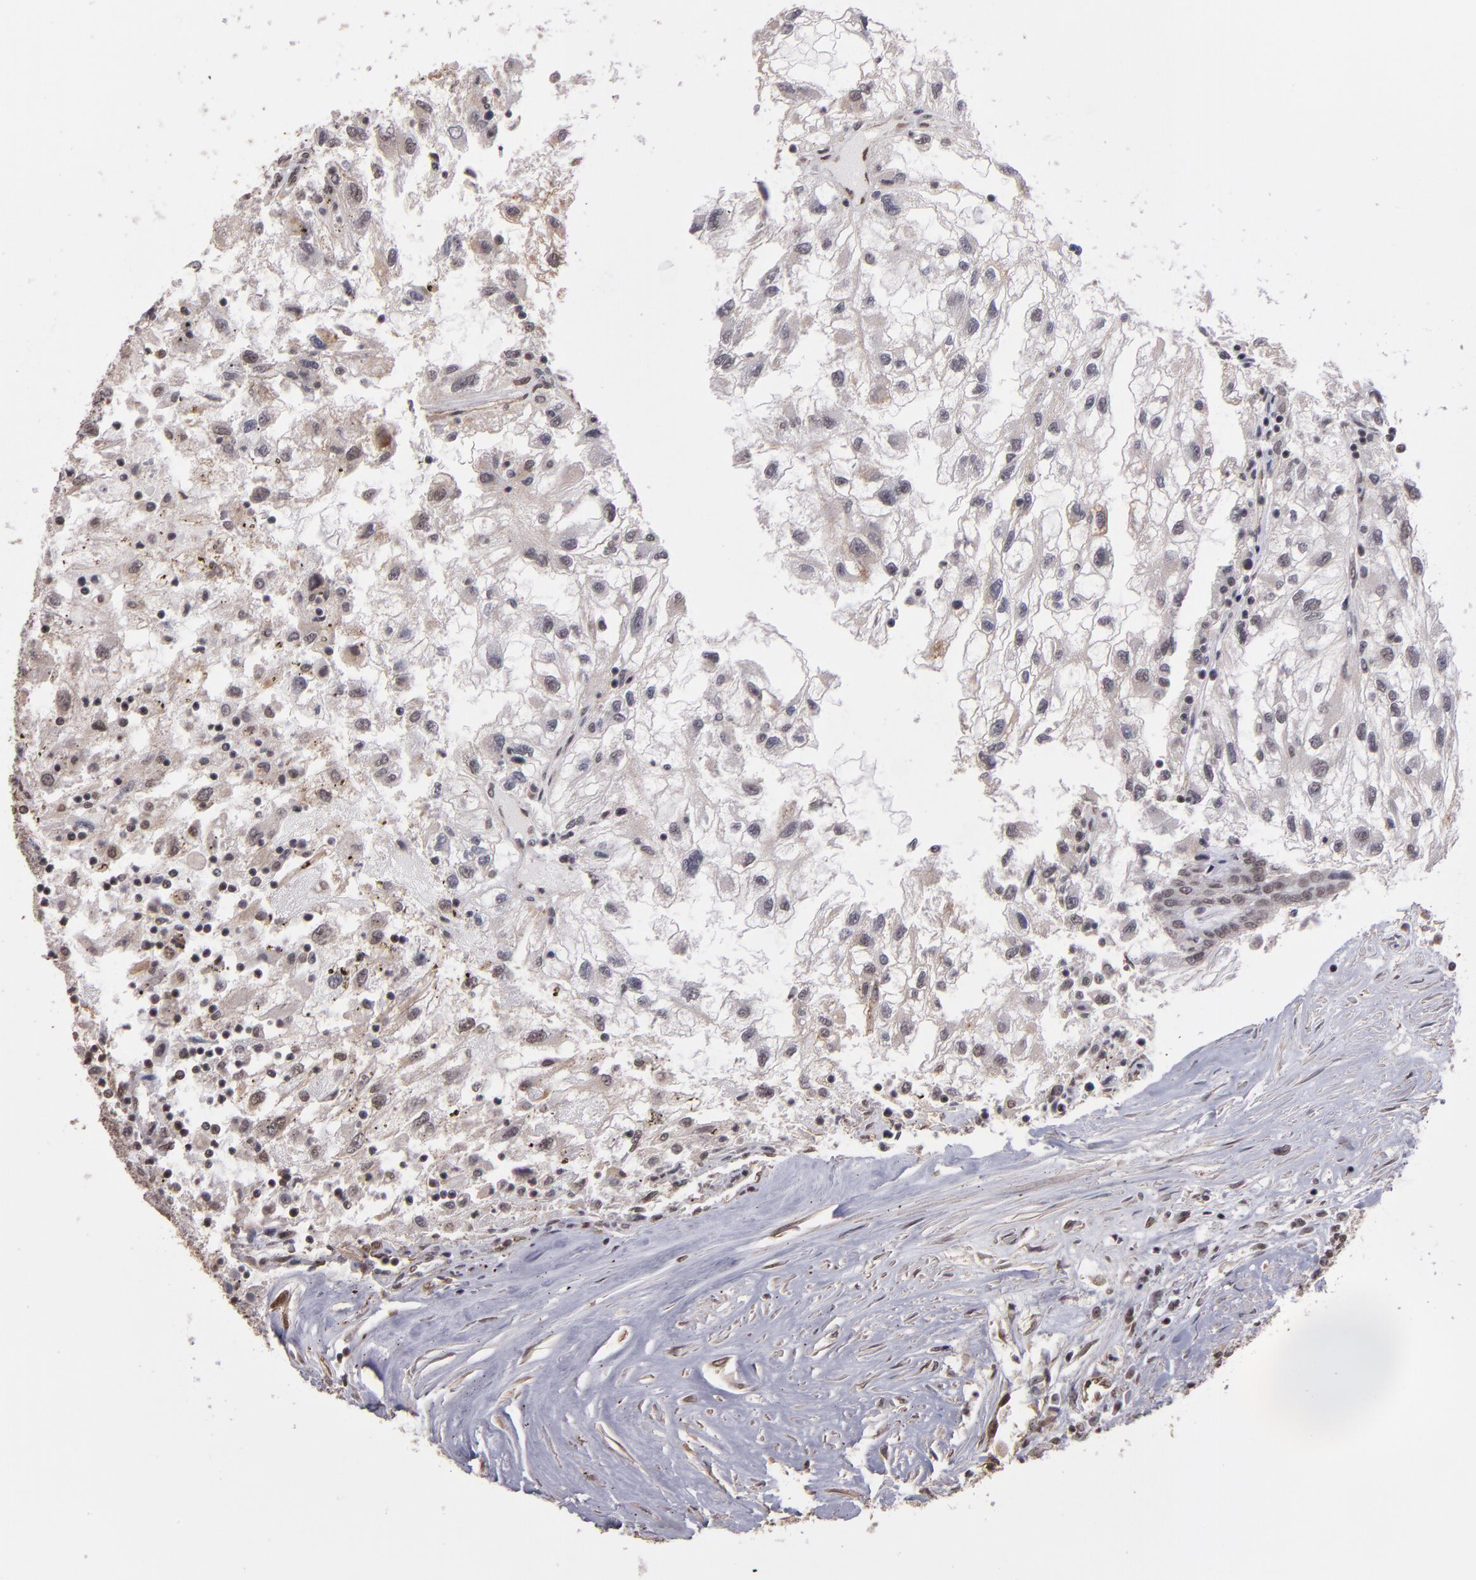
{"staining": {"intensity": "weak", "quantity": "<25%", "location": "cytoplasmic/membranous"}, "tissue": "renal cancer", "cell_type": "Tumor cells", "image_type": "cancer", "snomed": [{"axis": "morphology", "description": "Normal tissue, NOS"}, {"axis": "morphology", "description": "Adenocarcinoma, NOS"}, {"axis": "topography", "description": "Kidney"}], "caption": "Tumor cells are negative for brown protein staining in adenocarcinoma (renal).", "gene": "TERF2", "patient": {"sex": "male", "age": 71}}